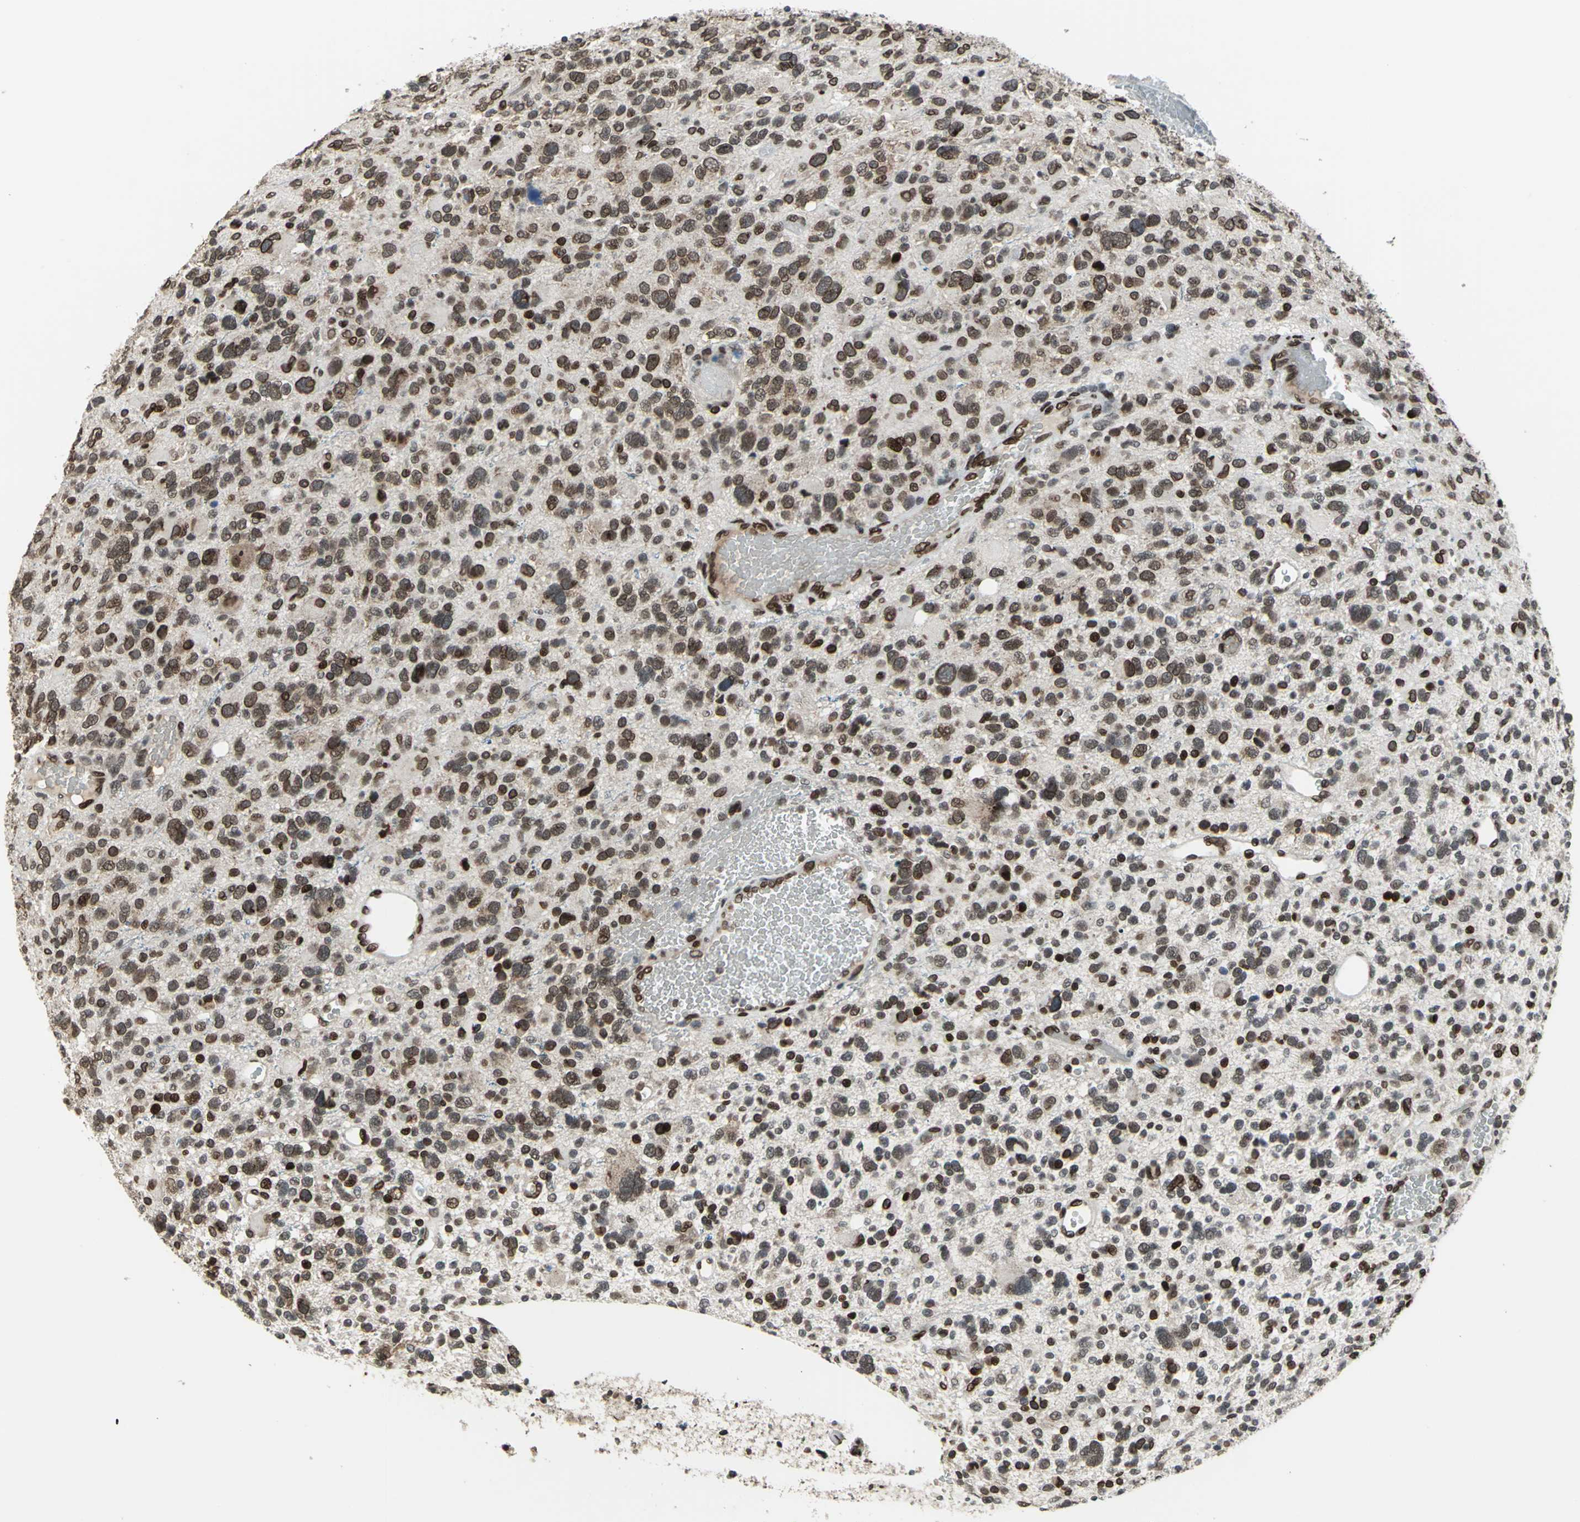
{"staining": {"intensity": "strong", "quantity": ">75%", "location": "cytoplasmic/membranous,nuclear"}, "tissue": "glioma", "cell_type": "Tumor cells", "image_type": "cancer", "snomed": [{"axis": "morphology", "description": "Glioma, malignant, High grade"}, {"axis": "topography", "description": "Brain"}], "caption": "Protein staining of glioma tissue exhibits strong cytoplasmic/membranous and nuclear staining in about >75% of tumor cells.", "gene": "ISY1", "patient": {"sex": "male", "age": 48}}